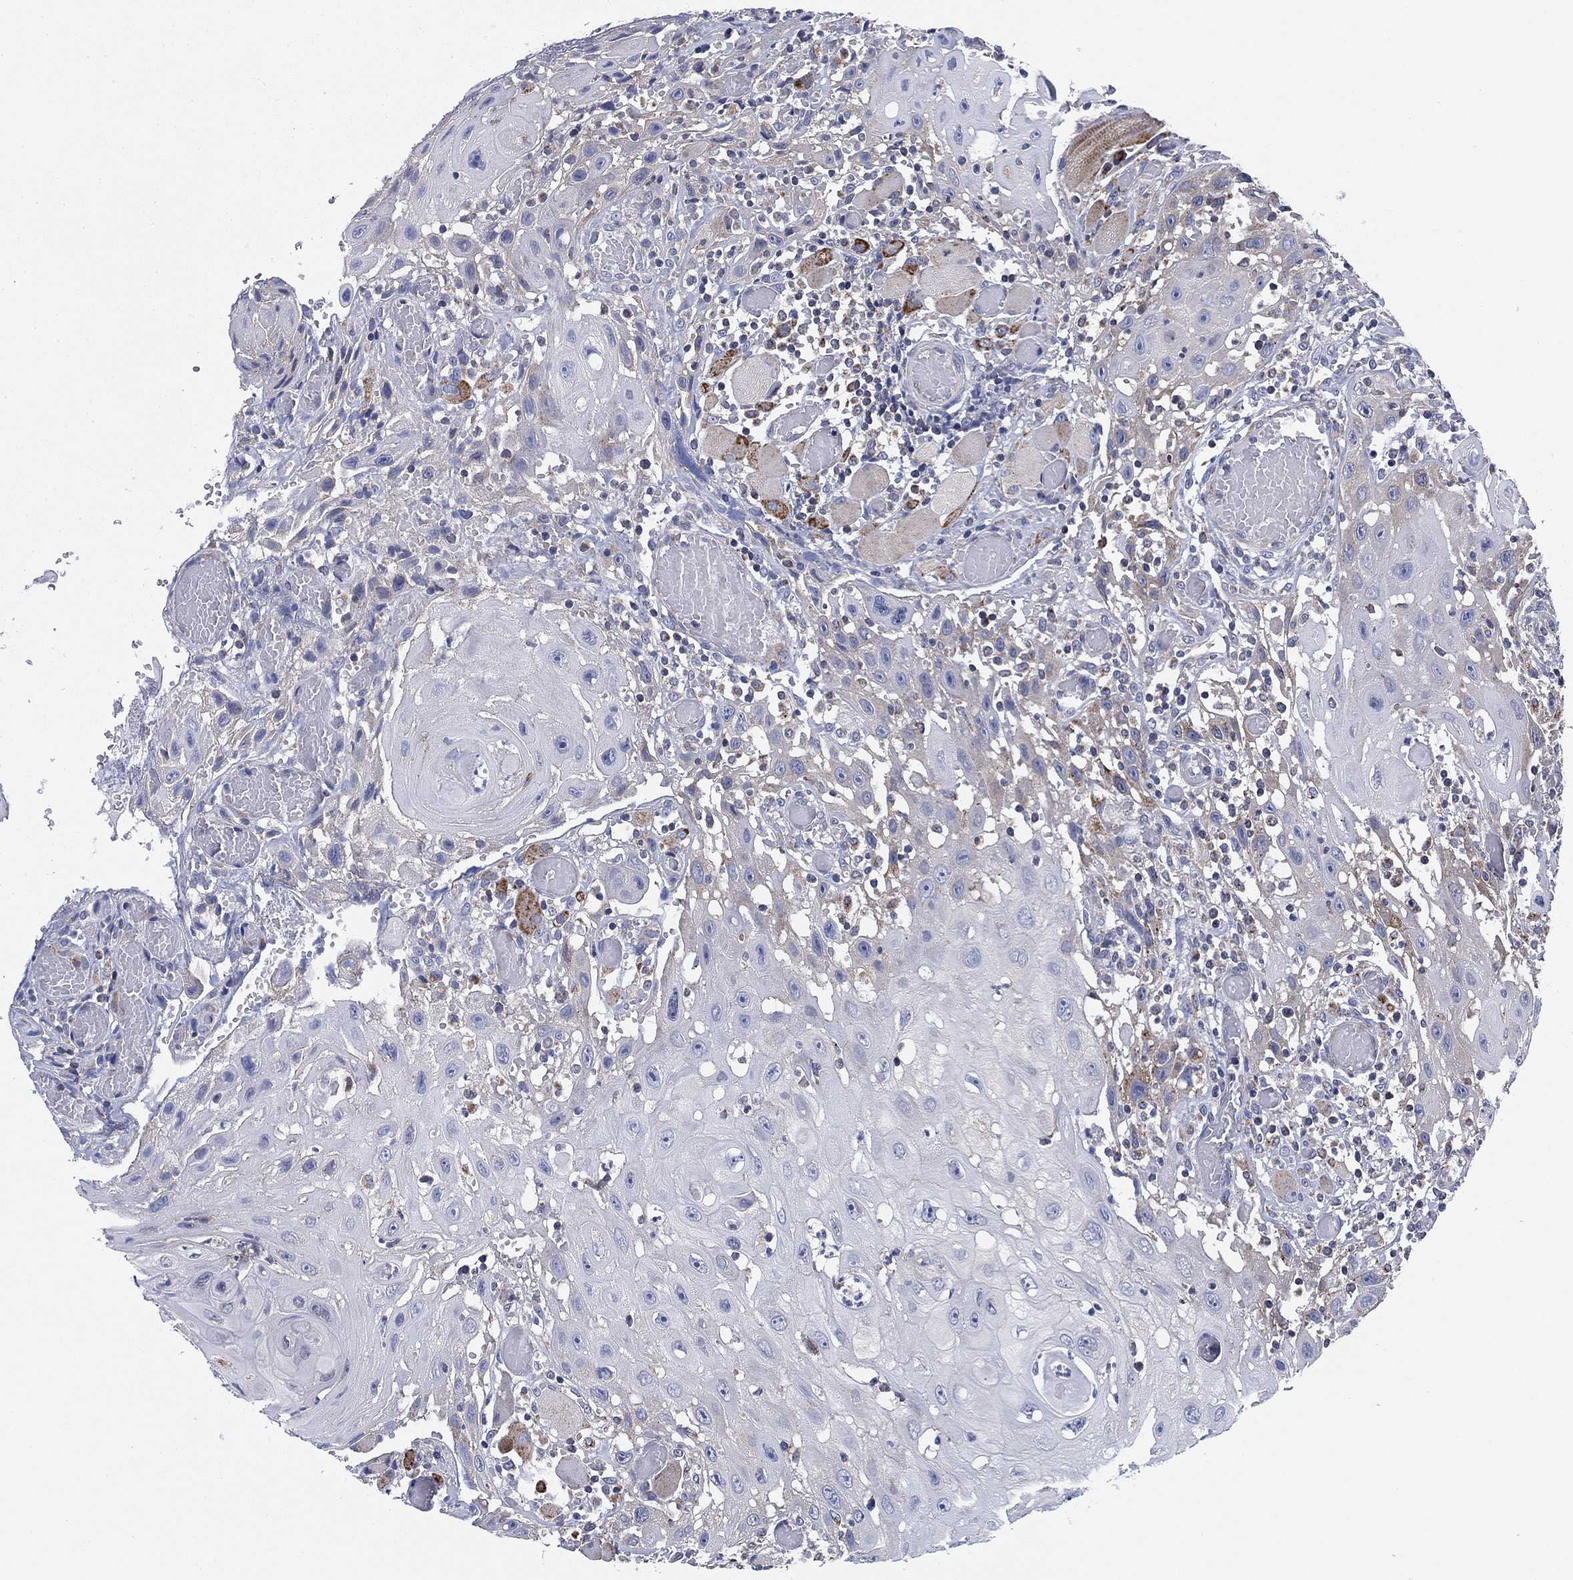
{"staining": {"intensity": "negative", "quantity": "none", "location": "none"}, "tissue": "head and neck cancer", "cell_type": "Tumor cells", "image_type": "cancer", "snomed": [{"axis": "morphology", "description": "Normal tissue, NOS"}, {"axis": "morphology", "description": "Squamous cell carcinoma, NOS"}, {"axis": "topography", "description": "Oral tissue"}, {"axis": "topography", "description": "Head-Neck"}], "caption": "DAB (3,3'-diaminobenzidine) immunohistochemical staining of head and neck squamous cell carcinoma reveals no significant expression in tumor cells. (IHC, brightfield microscopy, high magnification).", "gene": "NACAD", "patient": {"sex": "male", "age": 71}}